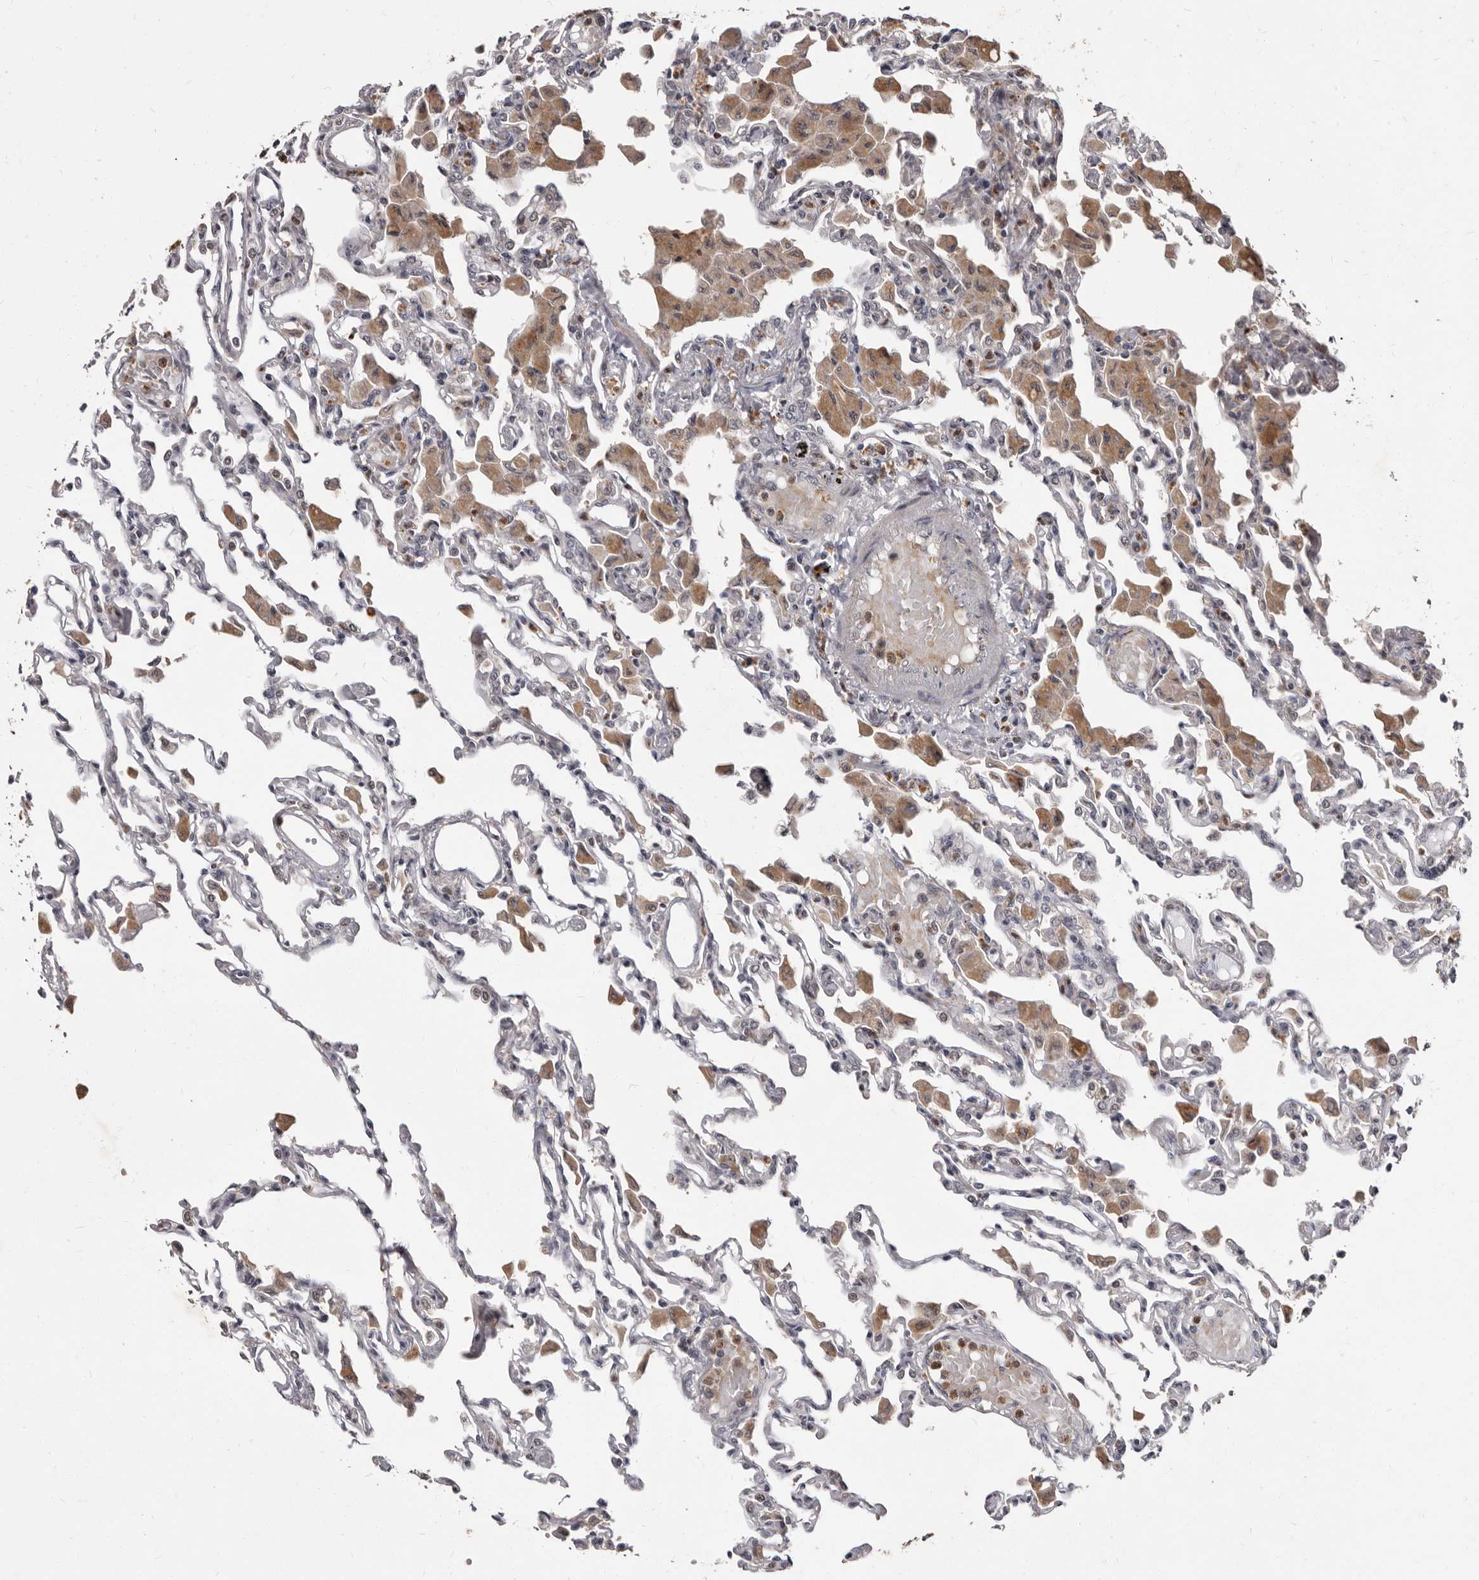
{"staining": {"intensity": "negative", "quantity": "none", "location": "none"}, "tissue": "lung", "cell_type": "Alveolar cells", "image_type": "normal", "snomed": [{"axis": "morphology", "description": "Normal tissue, NOS"}, {"axis": "topography", "description": "Bronchus"}, {"axis": "topography", "description": "Lung"}], "caption": "IHC micrograph of benign lung: human lung stained with DAB (3,3'-diaminobenzidine) reveals no significant protein staining in alveolar cells.", "gene": "ACLY", "patient": {"sex": "female", "age": 49}}